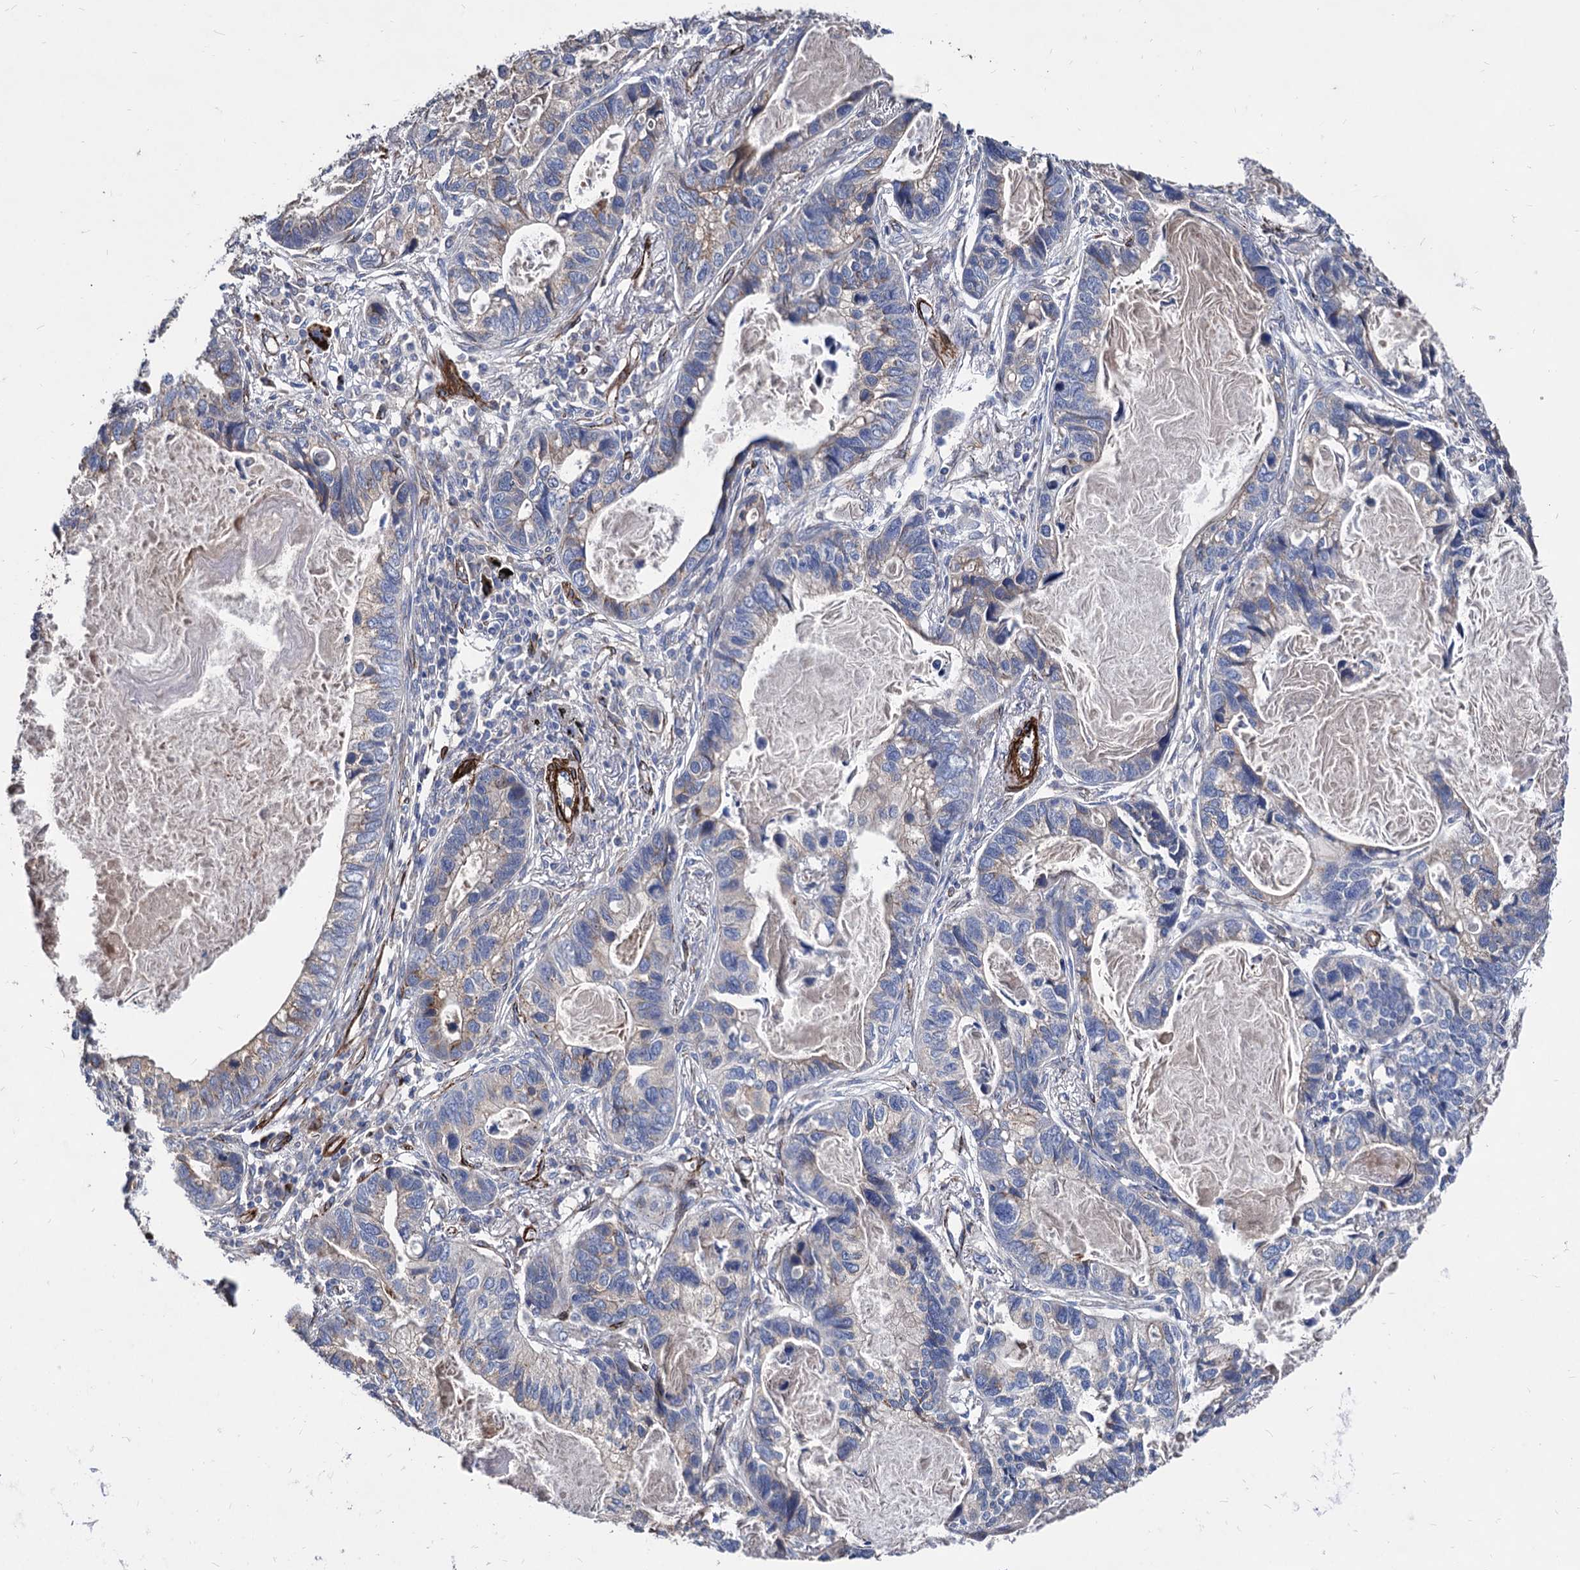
{"staining": {"intensity": "negative", "quantity": "none", "location": "none"}, "tissue": "lung cancer", "cell_type": "Tumor cells", "image_type": "cancer", "snomed": [{"axis": "morphology", "description": "Adenocarcinoma, NOS"}, {"axis": "topography", "description": "Lung"}], "caption": "Immunohistochemistry (IHC) micrograph of neoplastic tissue: human lung cancer (adenocarcinoma) stained with DAB (3,3'-diaminobenzidine) displays no significant protein staining in tumor cells.", "gene": "WDR11", "patient": {"sex": "male", "age": 67}}